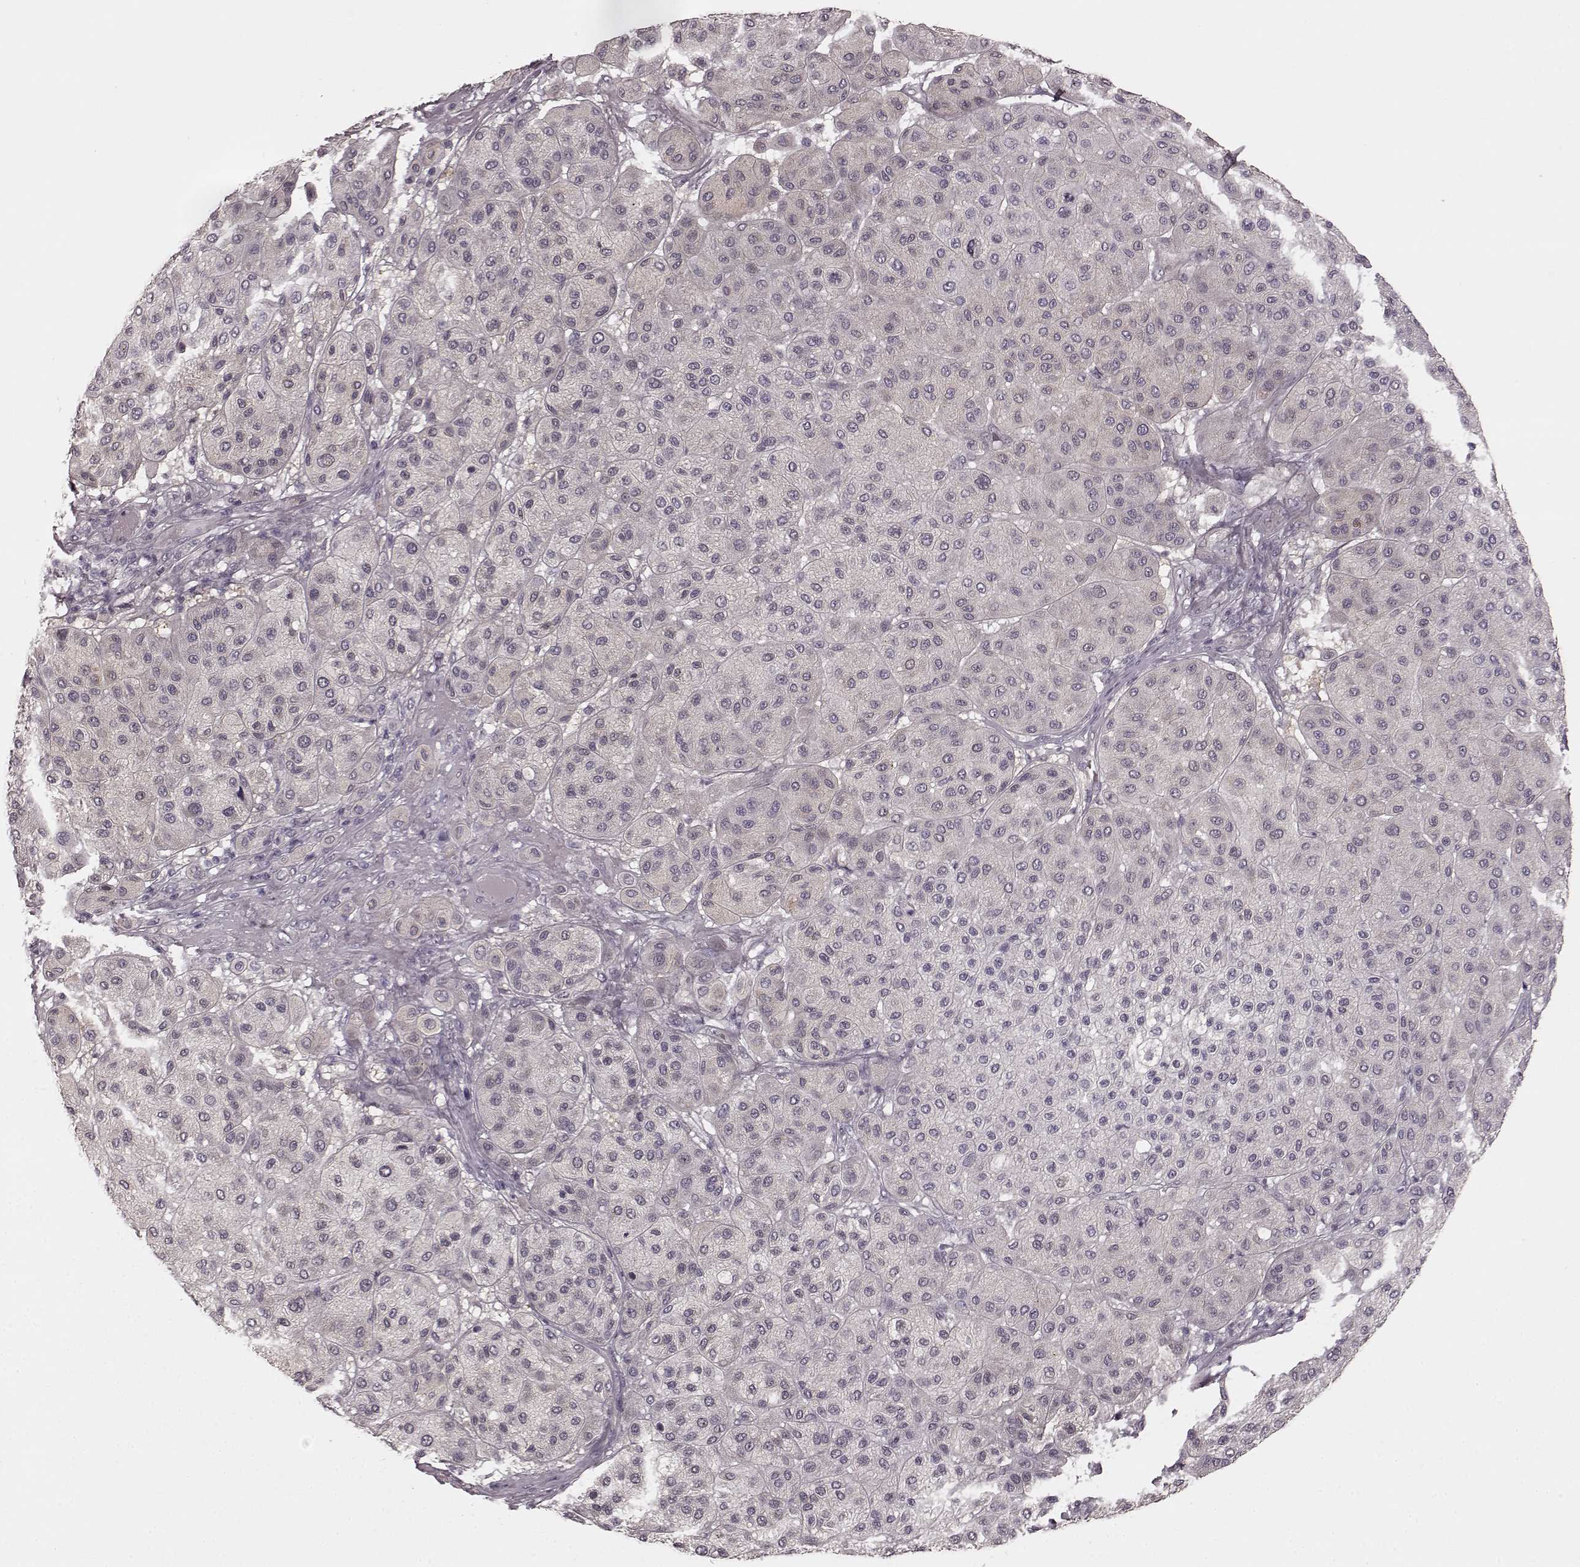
{"staining": {"intensity": "negative", "quantity": "none", "location": "none"}, "tissue": "melanoma", "cell_type": "Tumor cells", "image_type": "cancer", "snomed": [{"axis": "morphology", "description": "Malignant melanoma, Metastatic site"}, {"axis": "topography", "description": "Smooth muscle"}], "caption": "An image of malignant melanoma (metastatic site) stained for a protein shows no brown staining in tumor cells.", "gene": "PRKCE", "patient": {"sex": "male", "age": 41}}